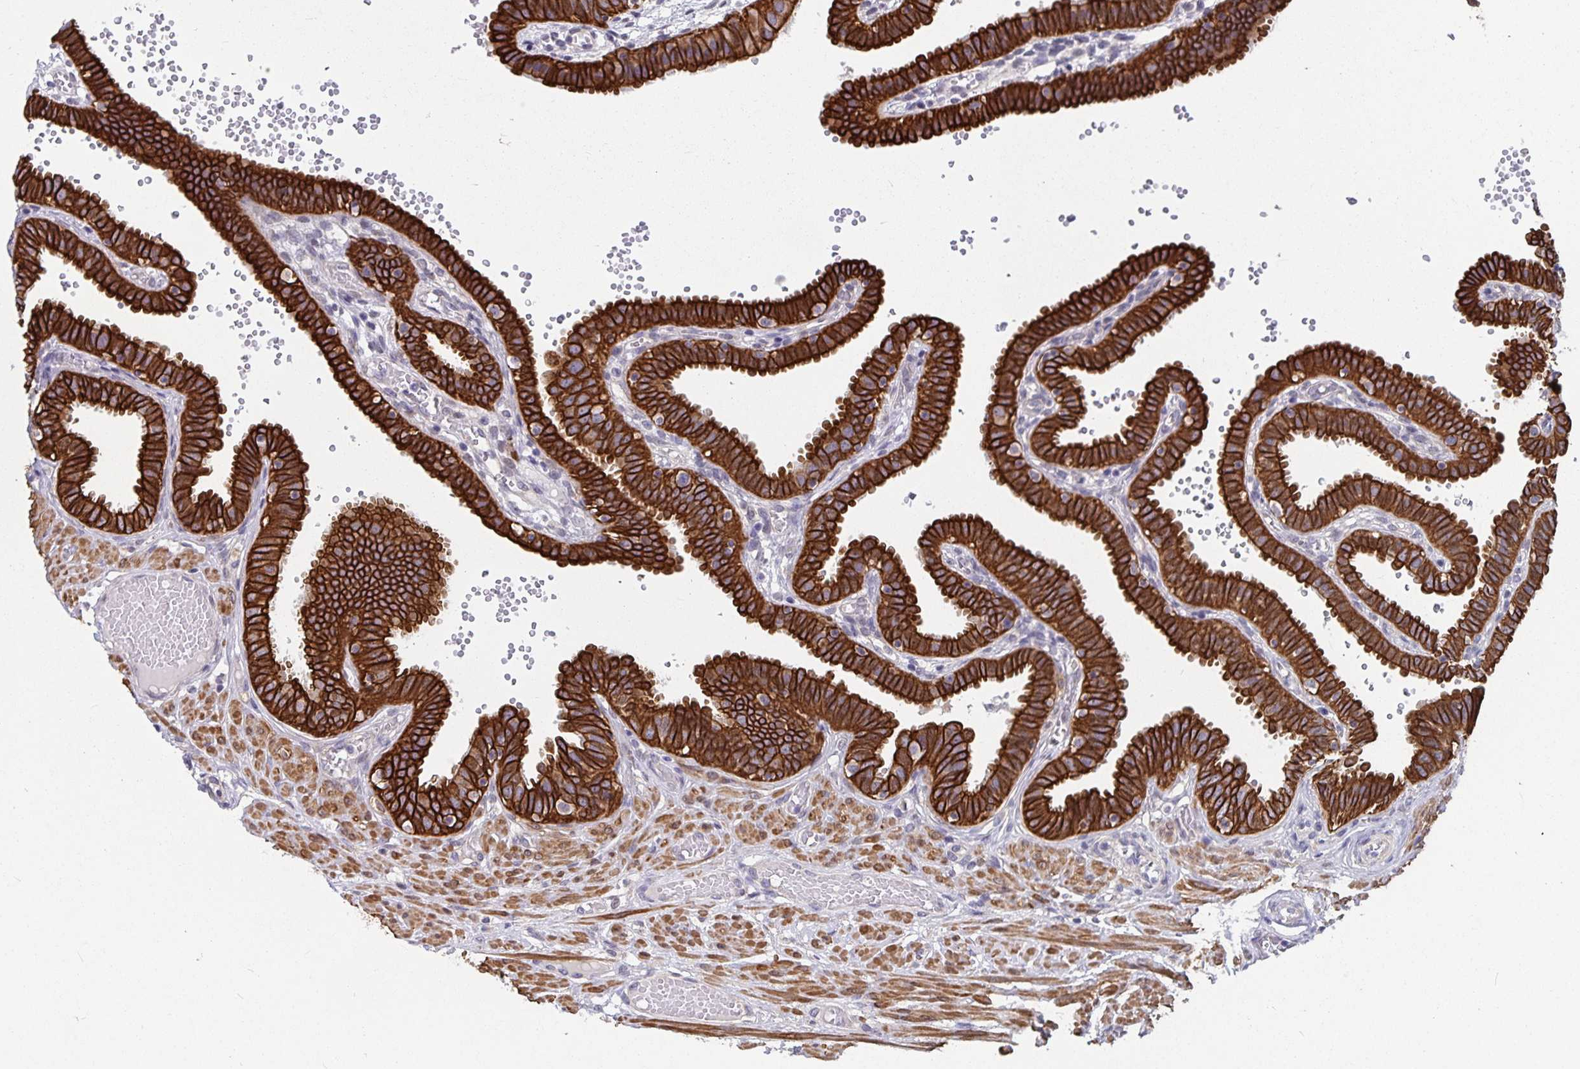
{"staining": {"intensity": "strong", "quantity": ">75%", "location": "cytoplasmic/membranous"}, "tissue": "fallopian tube", "cell_type": "Glandular cells", "image_type": "normal", "snomed": [{"axis": "morphology", "description": "Normal tissue, NOS"}, {"axis": "topography", "description": "Fallopian tube"}], "caption": "DAB (3,3'-diaminobenzidine) immunohistochemical staining of unremarkable fallopian tube displays strong cytoplasmic/membranous protein positivity in approximately >75% of glandular cells. (DAB IHC with brightfield microscopy, high magnification).", "gene": "ZIK1", "patient": {"sex": "female", "age": 37}}